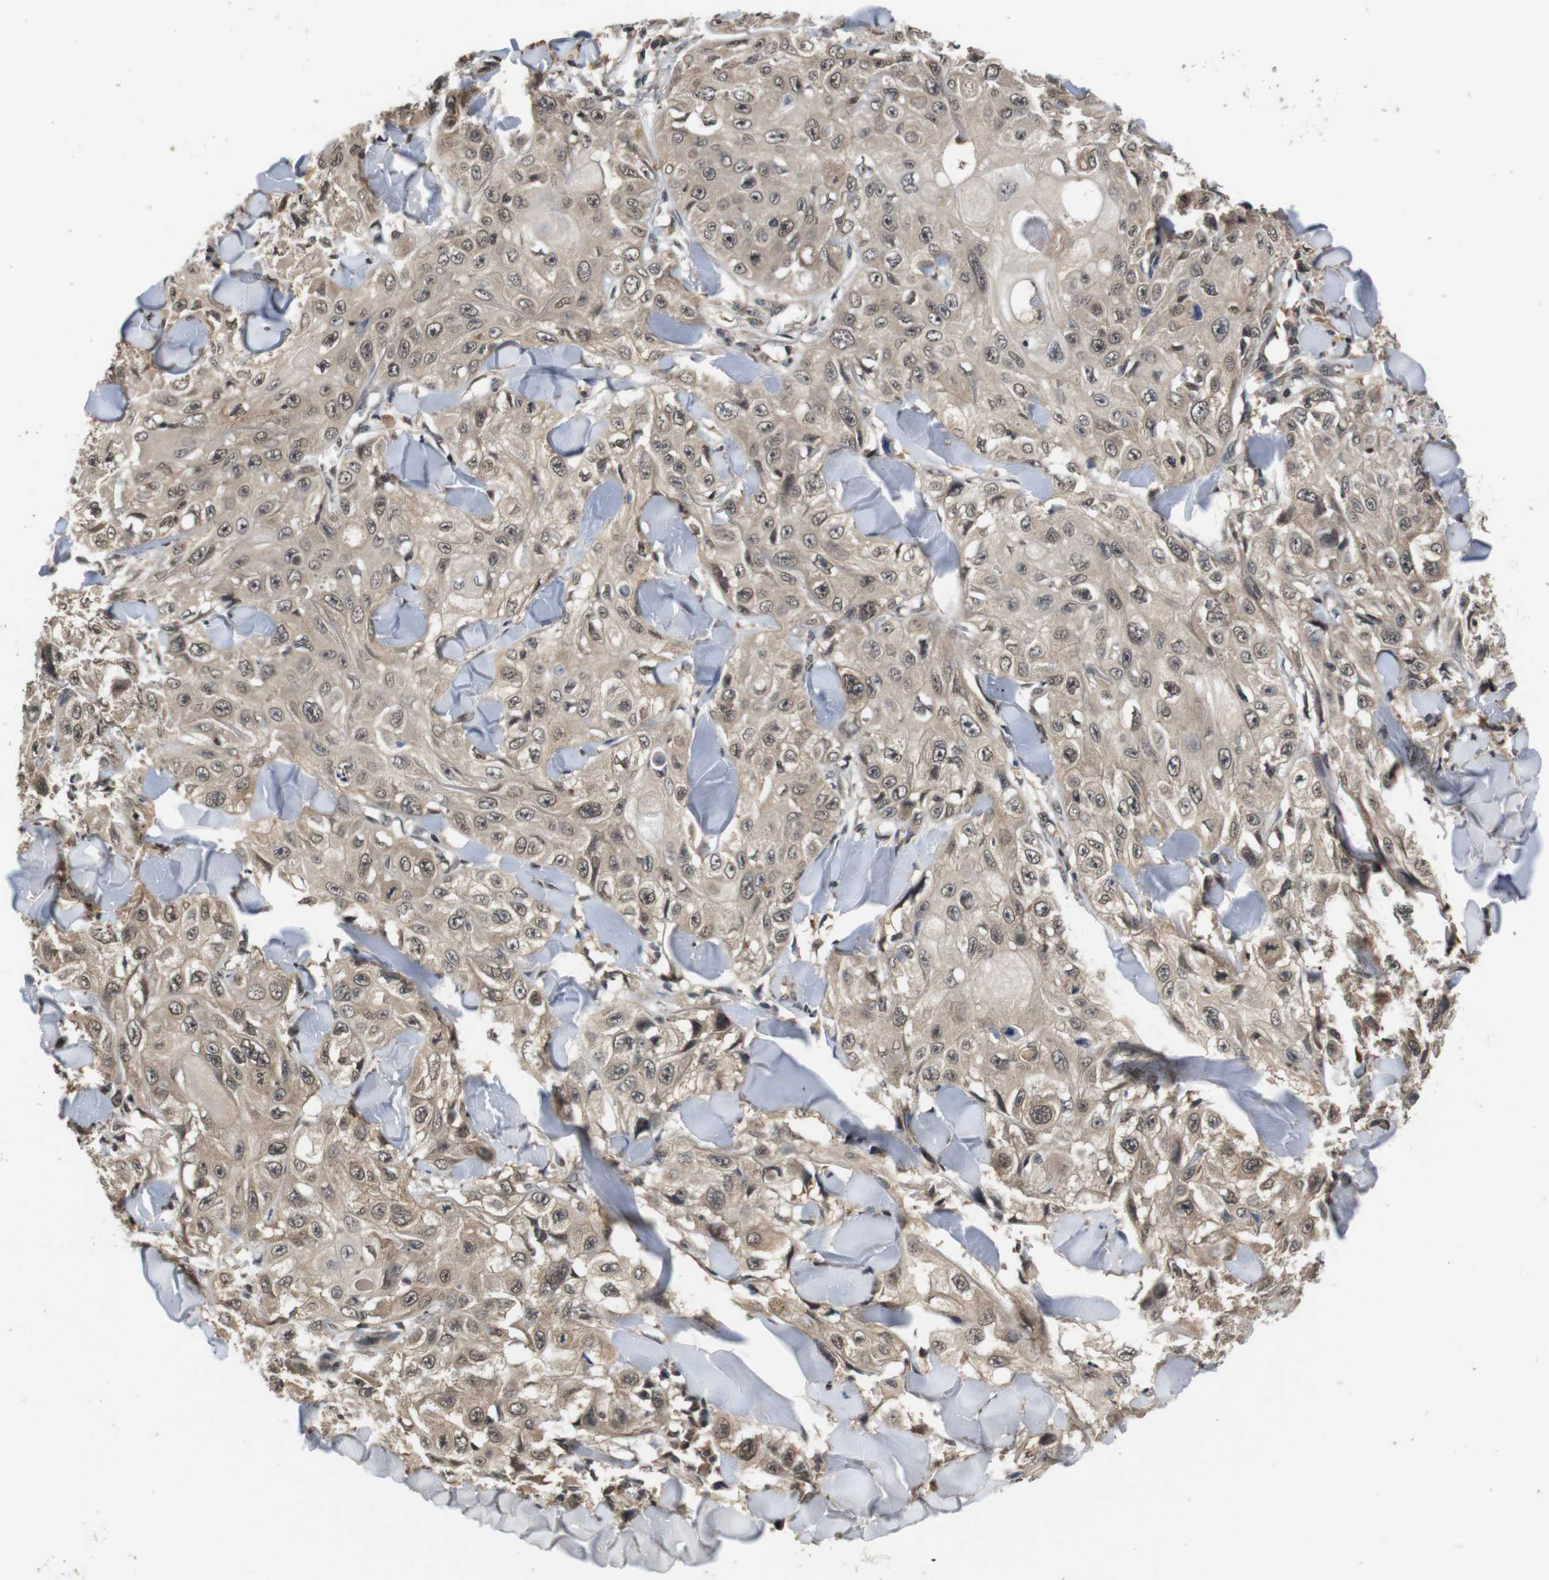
{"staining": {"intensity": "weak", "quantity": ">75%", "location": "cytoplasmic/membranous,nuclear"}, "tissue": "skin cancer", "cell_type": "Tumor cells", "image_type": "cancer", "snomed": [{"axis": "morphology", "description": "Squamous cell carcinoma, NOS"}, {"axis": "topography", "description": "Skin"}], "caption": "This micrograph shows immunohistochemistry (IHC) staining of skin cancer, with low weak cytoplasmic/membranous and nuclear staining in about >75% of tumor cells.", "gene": "FADD", "patient": {"sex": "male", "age": 86}}